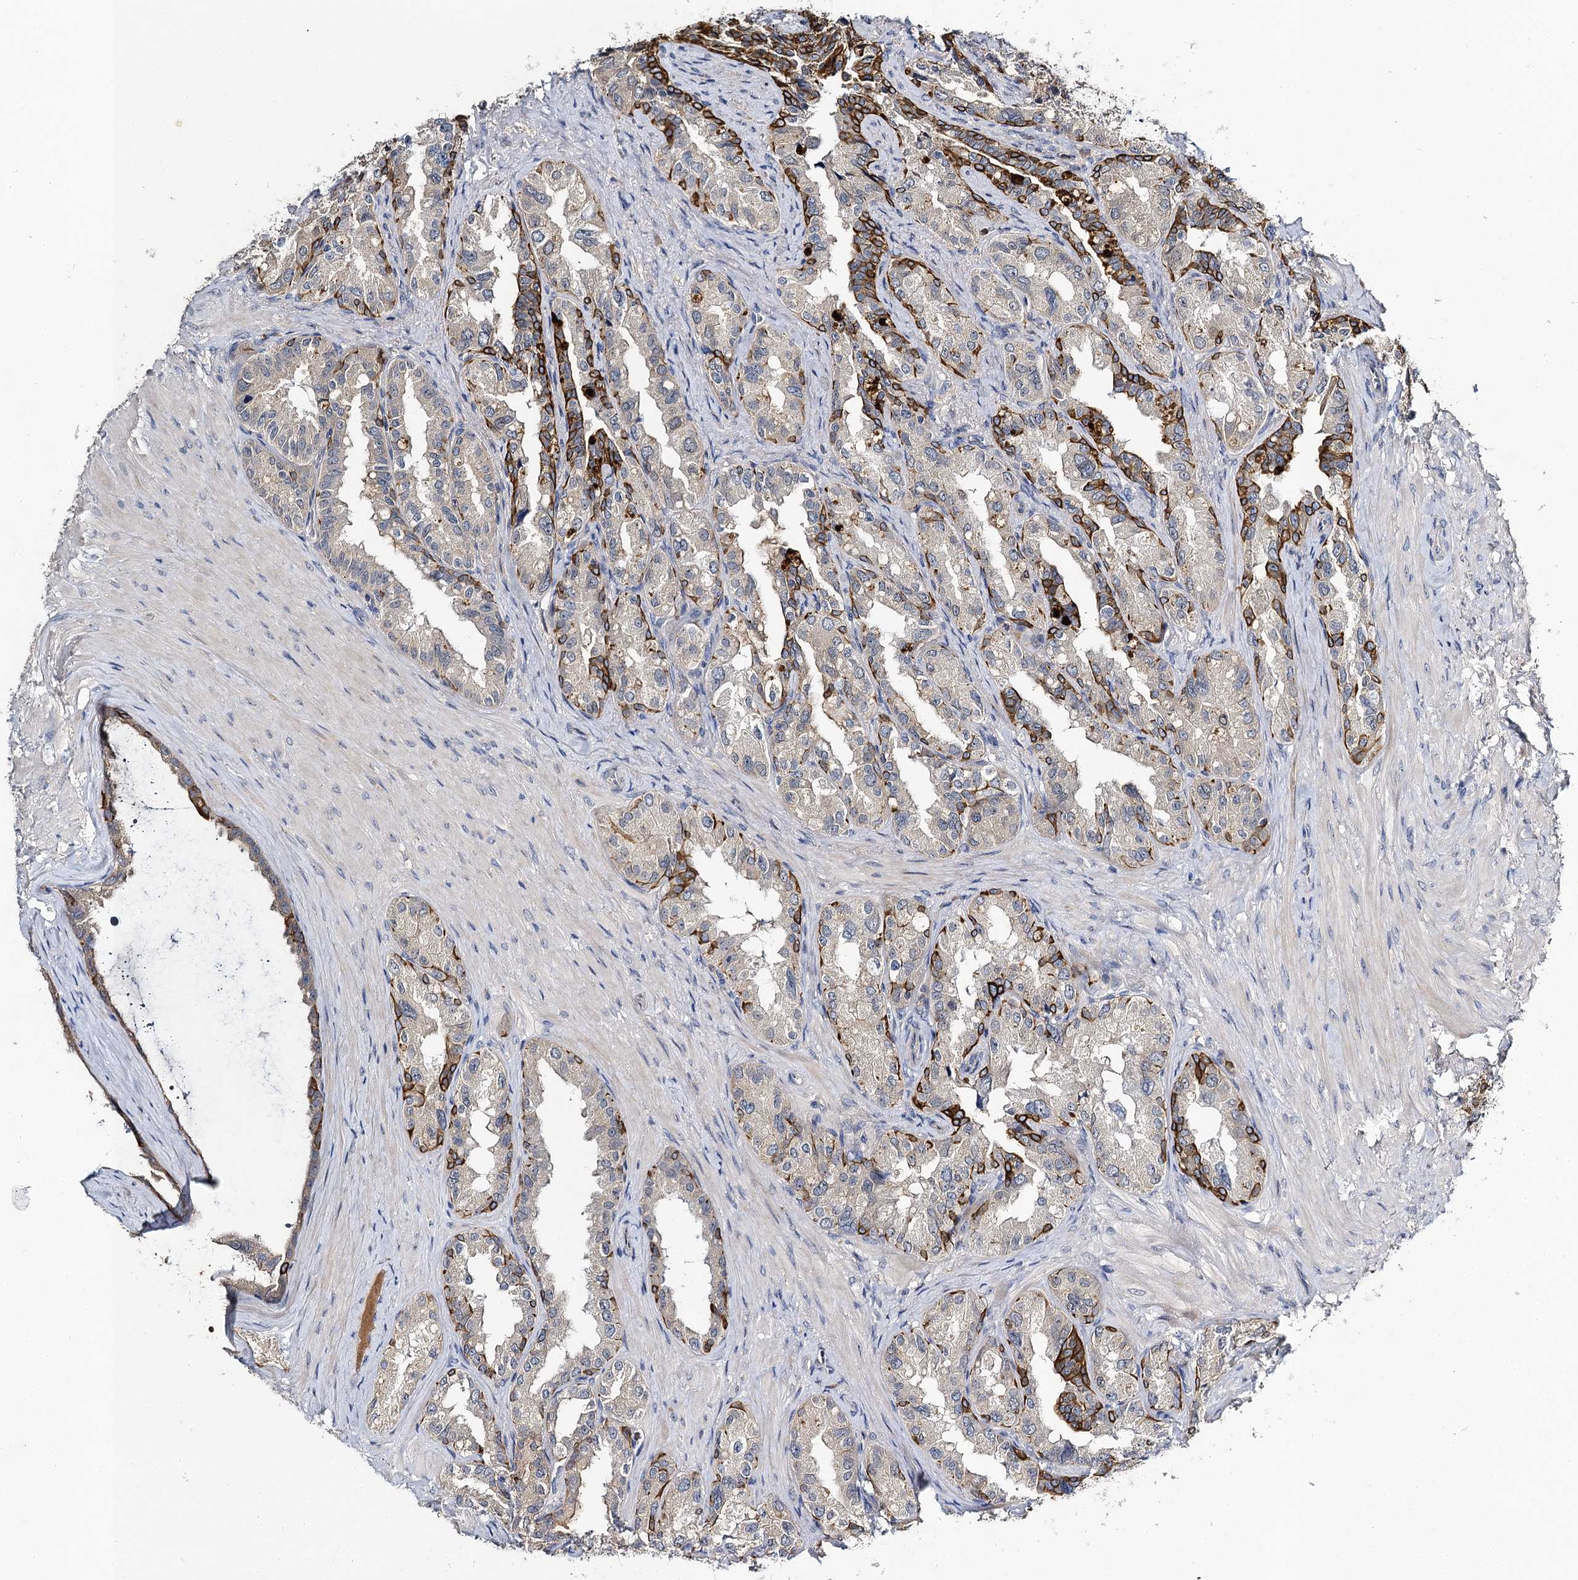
{"staining": {"intensity": "moderate", "quantity": "25%-75%", "location": "cytoplasmic/membranous,nuclear"}, "tissue": "seminal vesicle", "cell_type": "Glandular cells", "image_type": "normal", "snomed": [{"axis": "morphology", "description": "Normal tissue, NOS"}, {"axis": "topography", "description": "Seminal veicle"}, {"axis": "topography", "description": "Peripheral nerve tissue"}], "caption": "A micrograph of human seminal vesicle stained for a protein shows moderate cytoplasmic/membranous,nuclear brown staining in glandular cells.", "gene": "SLC11A2", "patient": {"sex": "male", "age": 67}}